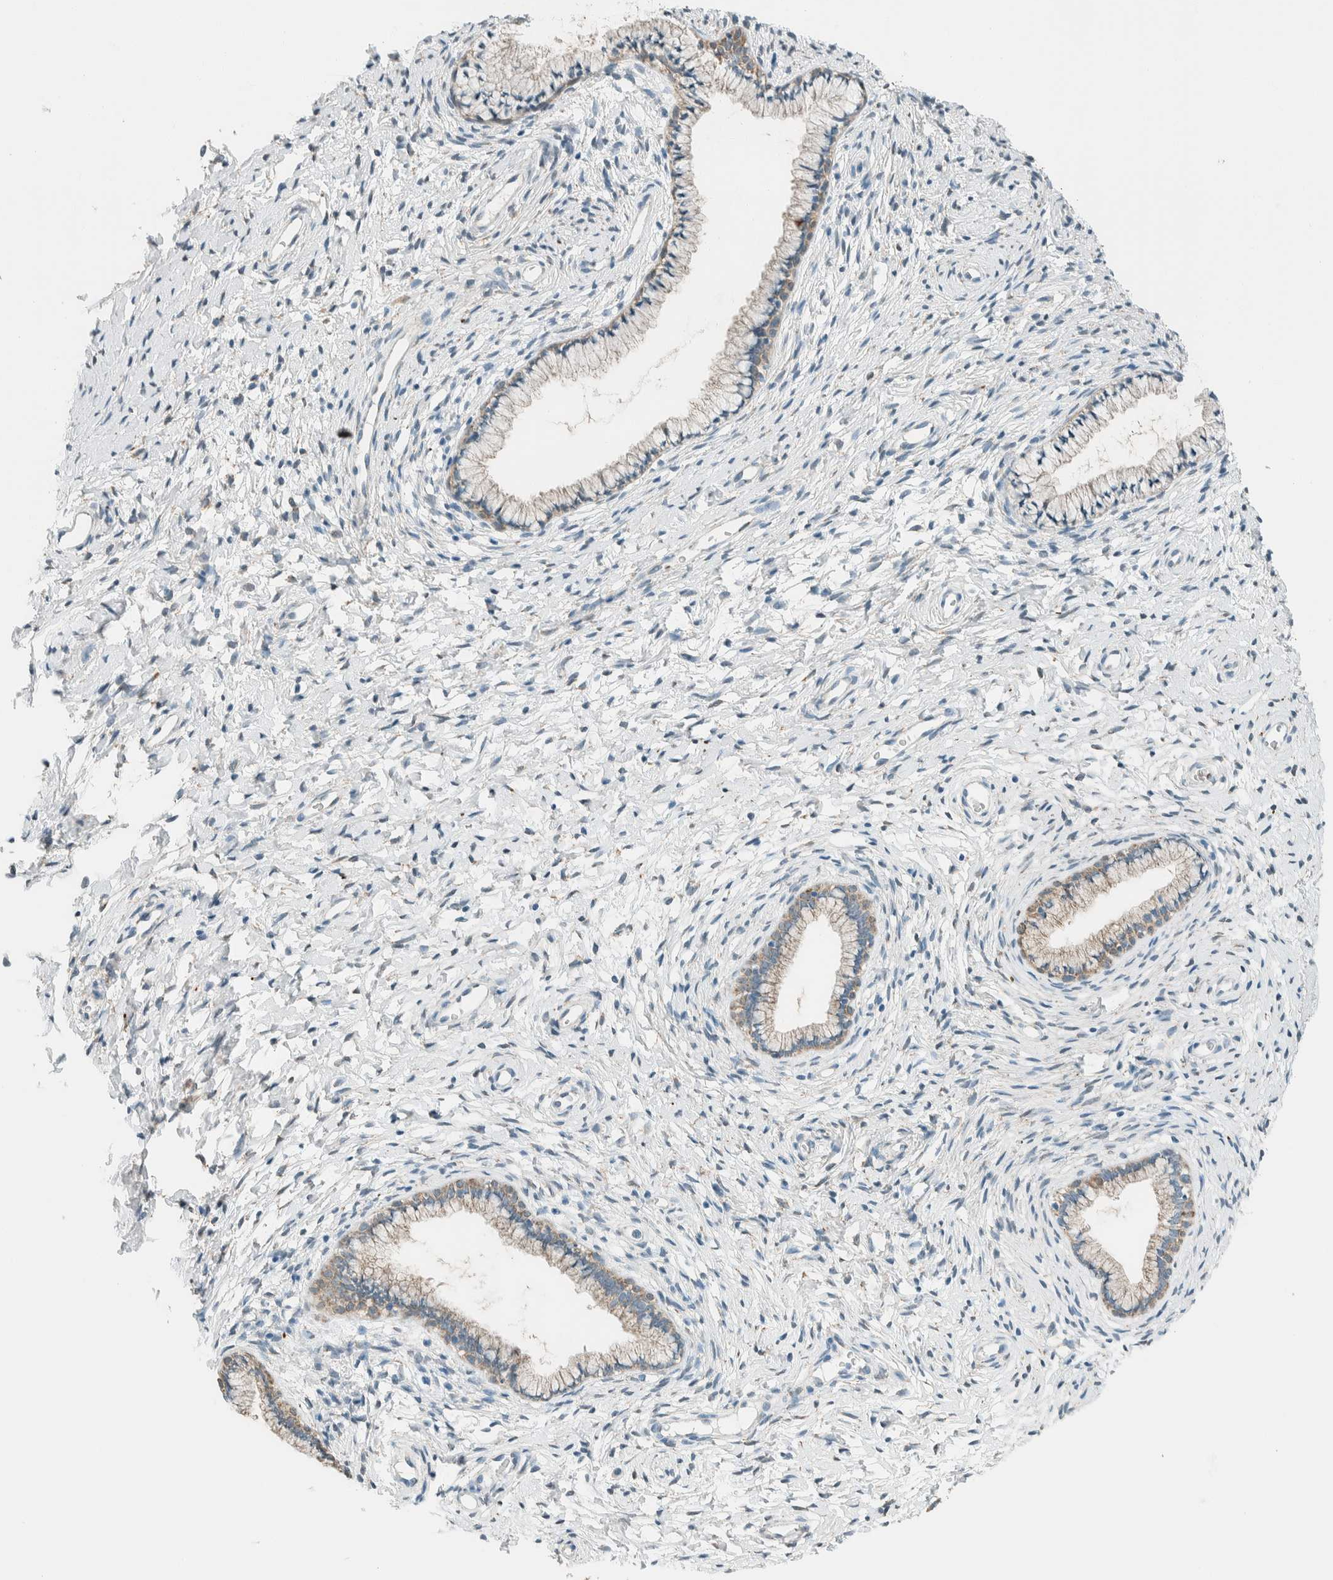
{"staining": {"intensity": "weak", "quantity": ">75%", "location": "cytoplasmic/membranous"}, "tissue": "cervix", "cell_type": "Glandular cells", "image_type": "normal", "snomed": [{"axis": "morphology", "description": "Normal tissue, NOS"}, {"axis": "topography", "description": "Cervix"}], "caption": "Immunohistochemistry (IHC) image of normal cervix stained for a protein (brown), which exhibits low levels of weak cytoplasmic/membranous staining in about >75% of glandular cells.", "gene": "ALDH7A1", "patient": {"sex": "female", "age": 72}}